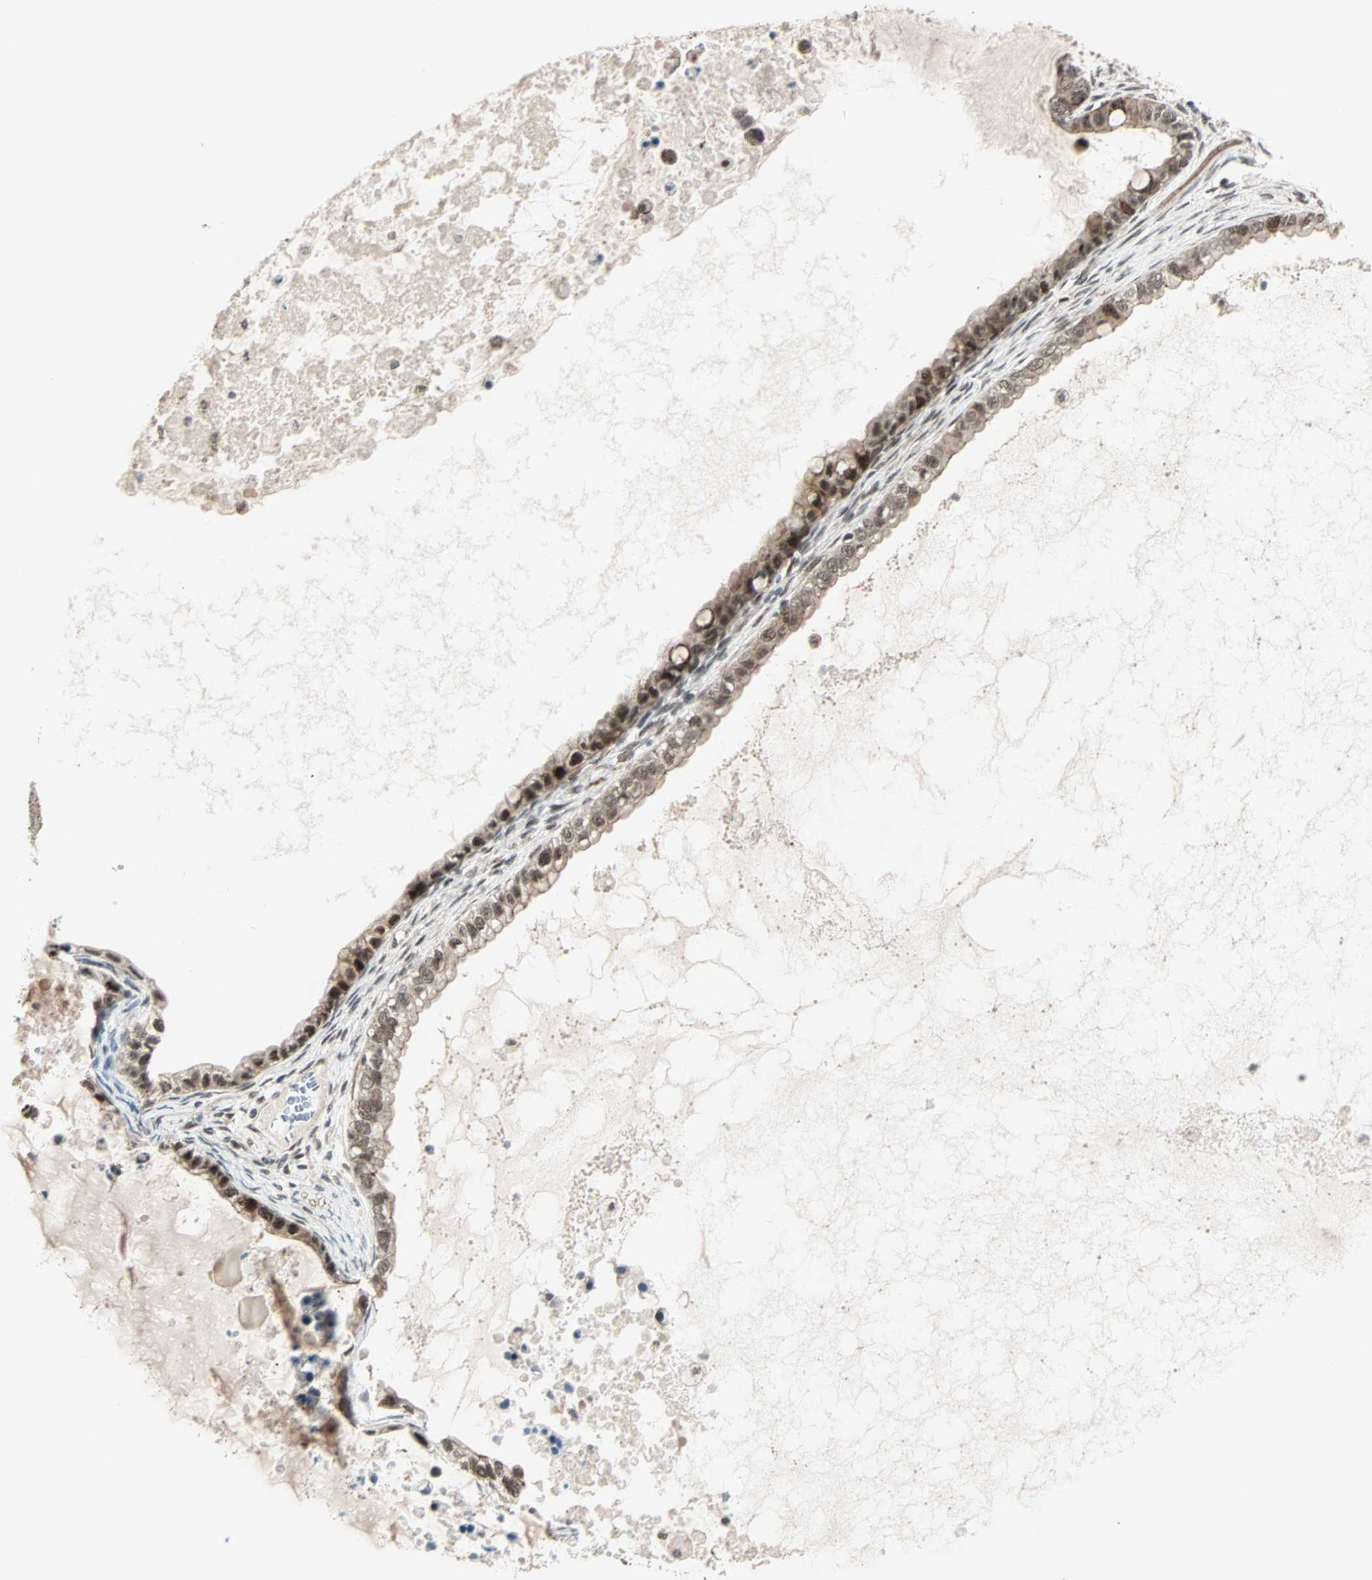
{"staining": {"intensity": "strong", "quantity": ">75%", "location": "cytoplasmic/membranous,nuclear"}, "tissue": "ovarian cancer", "cell_type": "Tumor cells", "image_type": "cancer", "snomed": [{"axis": "morphology", "description": "Cystadenocarcinoma, mucinous, NOS"}, {"axis": "topography", "description": "Ovary"}], "caption": "A brown stain highlights strong cytoplasmic/membranous and nuclear staining of a protein in ovarian cancer tumor cells.", "gene": "CBX4", "patient": {"sex": "female", "age": 80}}